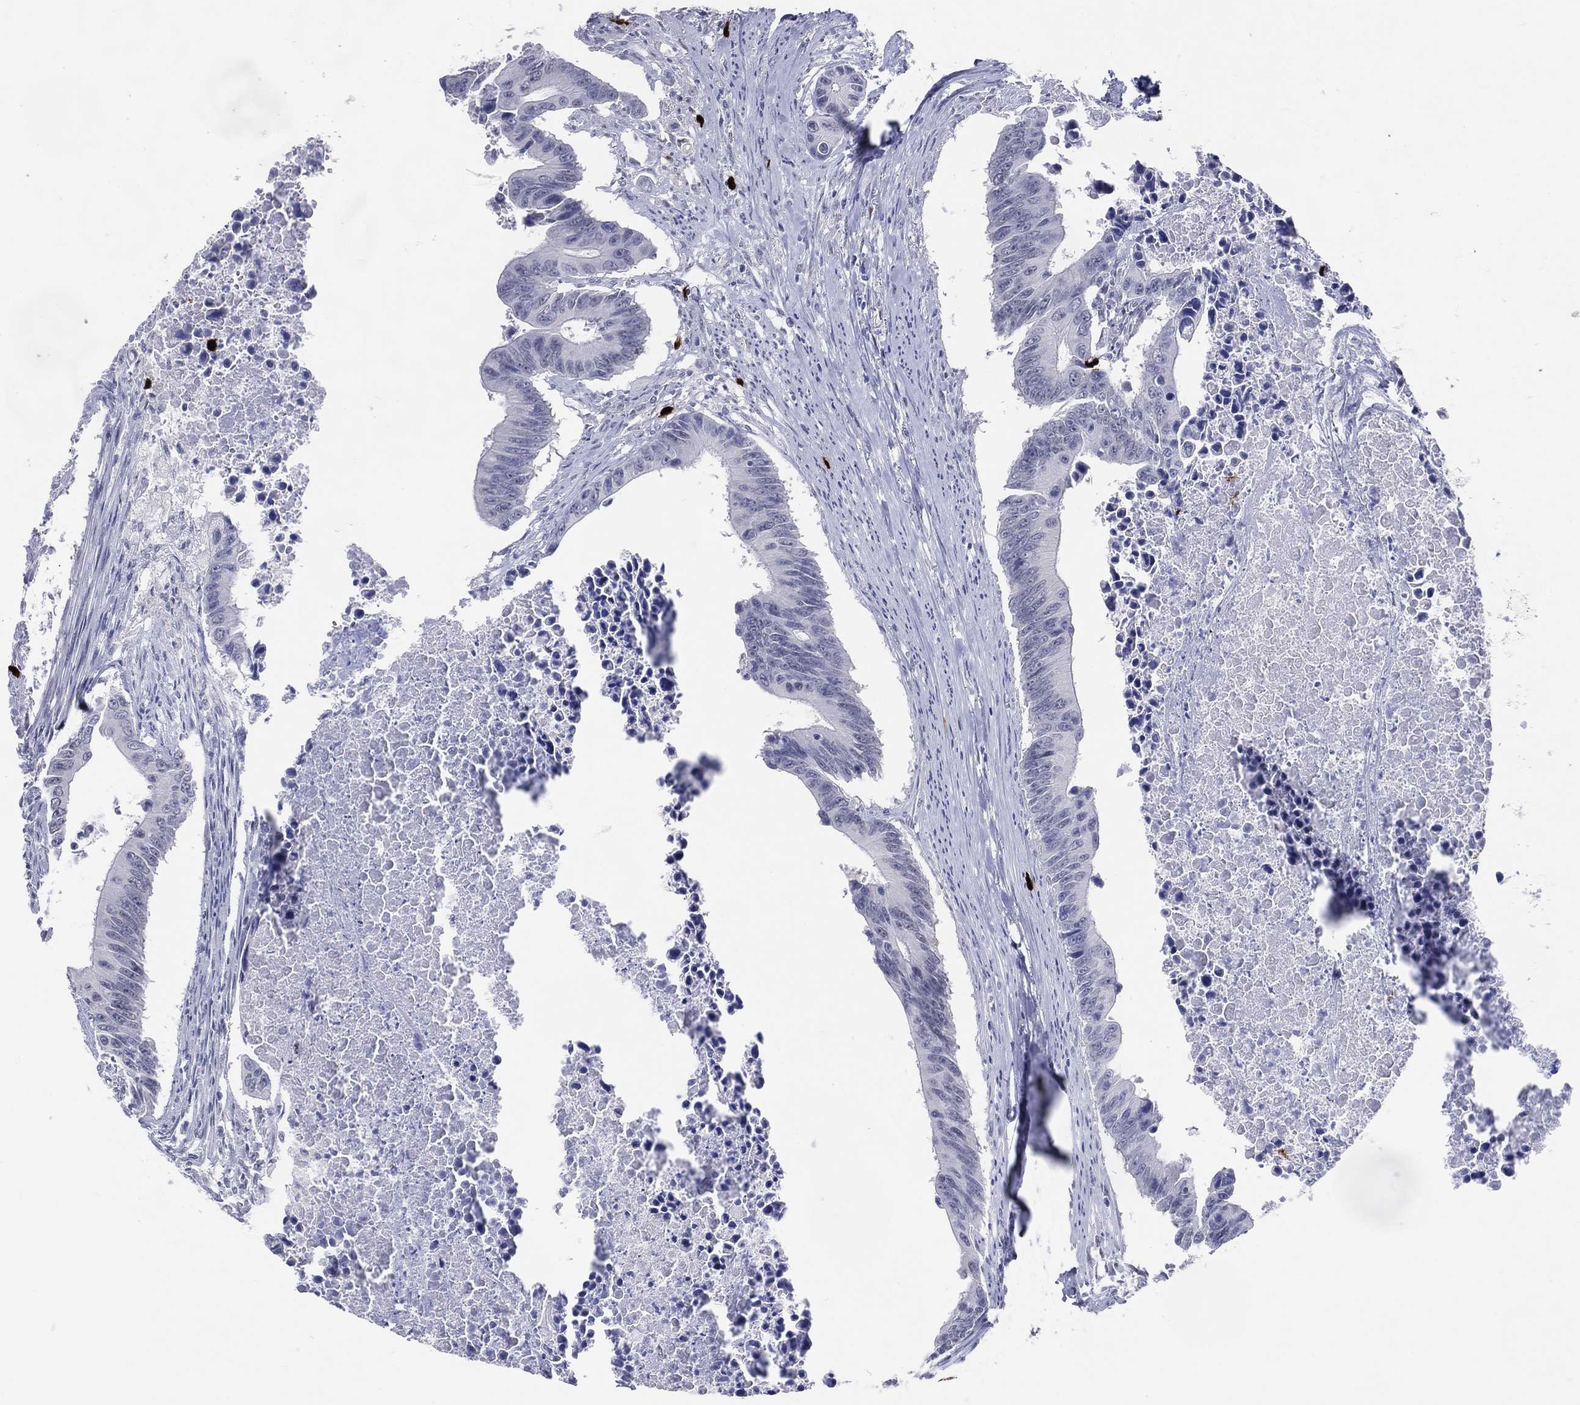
{"staining": {"intensity": "negative", "quantity": "none", "location": "none"}, "tissue": "colorectal cancer", "cell_type": "Tumor cells", "image_type": "cancer", "snomed": [{"axis": "morphology", "description": "Adenocarcinoma, NOS"}, {"axis": "topography", "description": "Colon"}], "caption": "Immunohistochemistry (IHC) of human colorectal cancer (adenocarcinoma) reveals no expression in tumor cells.", "gene": "CFAP58", "patient": {"sex": "female", "age": 87}}